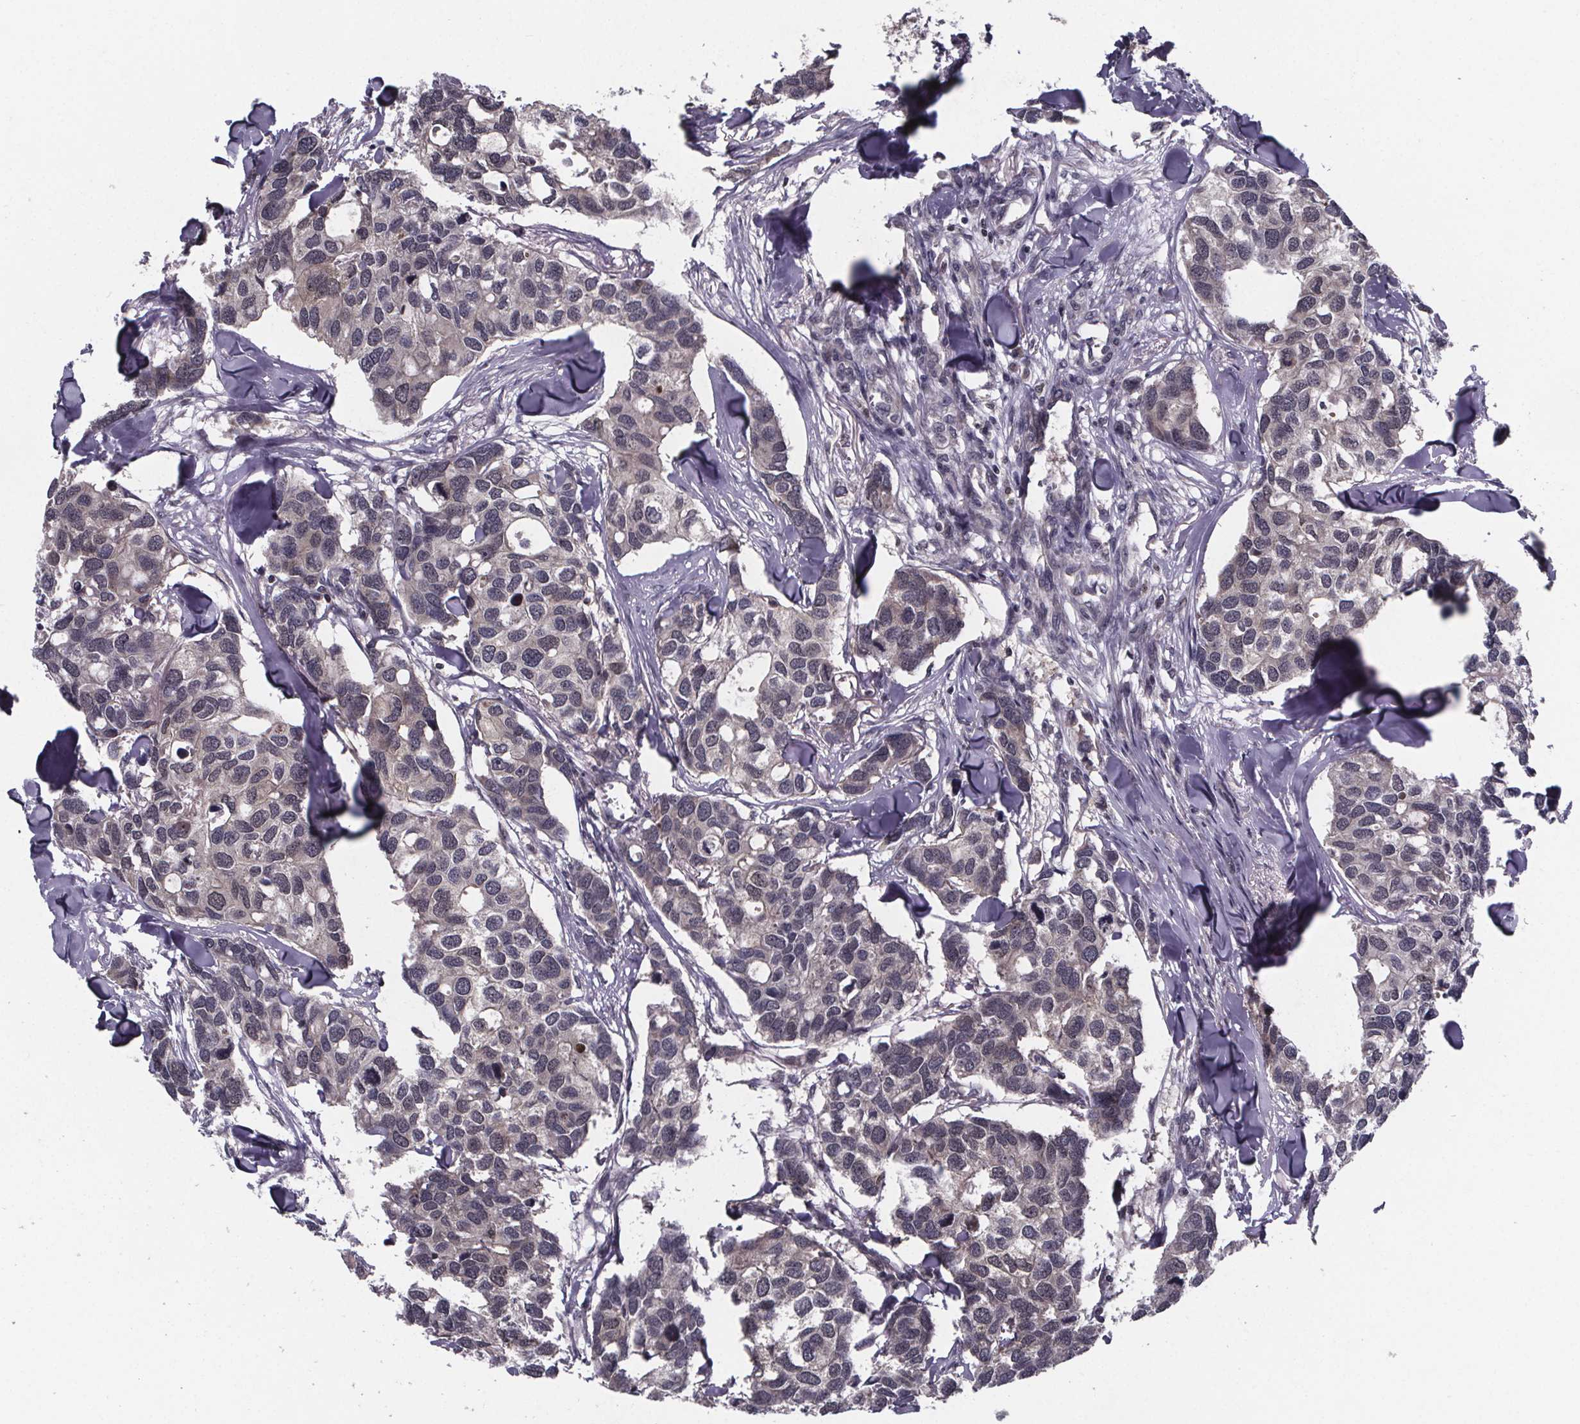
{"staining": {"intensity": "negative", "quantity": "none", "location": "none"}, "tissue": "breast cancer", "cell_type": "Tumor cells", "image_type": "cancer", "snomed": [{"axis": "morphology", "description": "Duct carcinoma"}, {"axis": "topography", "description": "Breast"}], "caption": "This is a image of immunohistochemistry staining of breast invasive ductal carcinoma, which shows no staining in tumor cells.", "gene": "FN3KRP", "patient": {"sex": "female", "age": 83}}